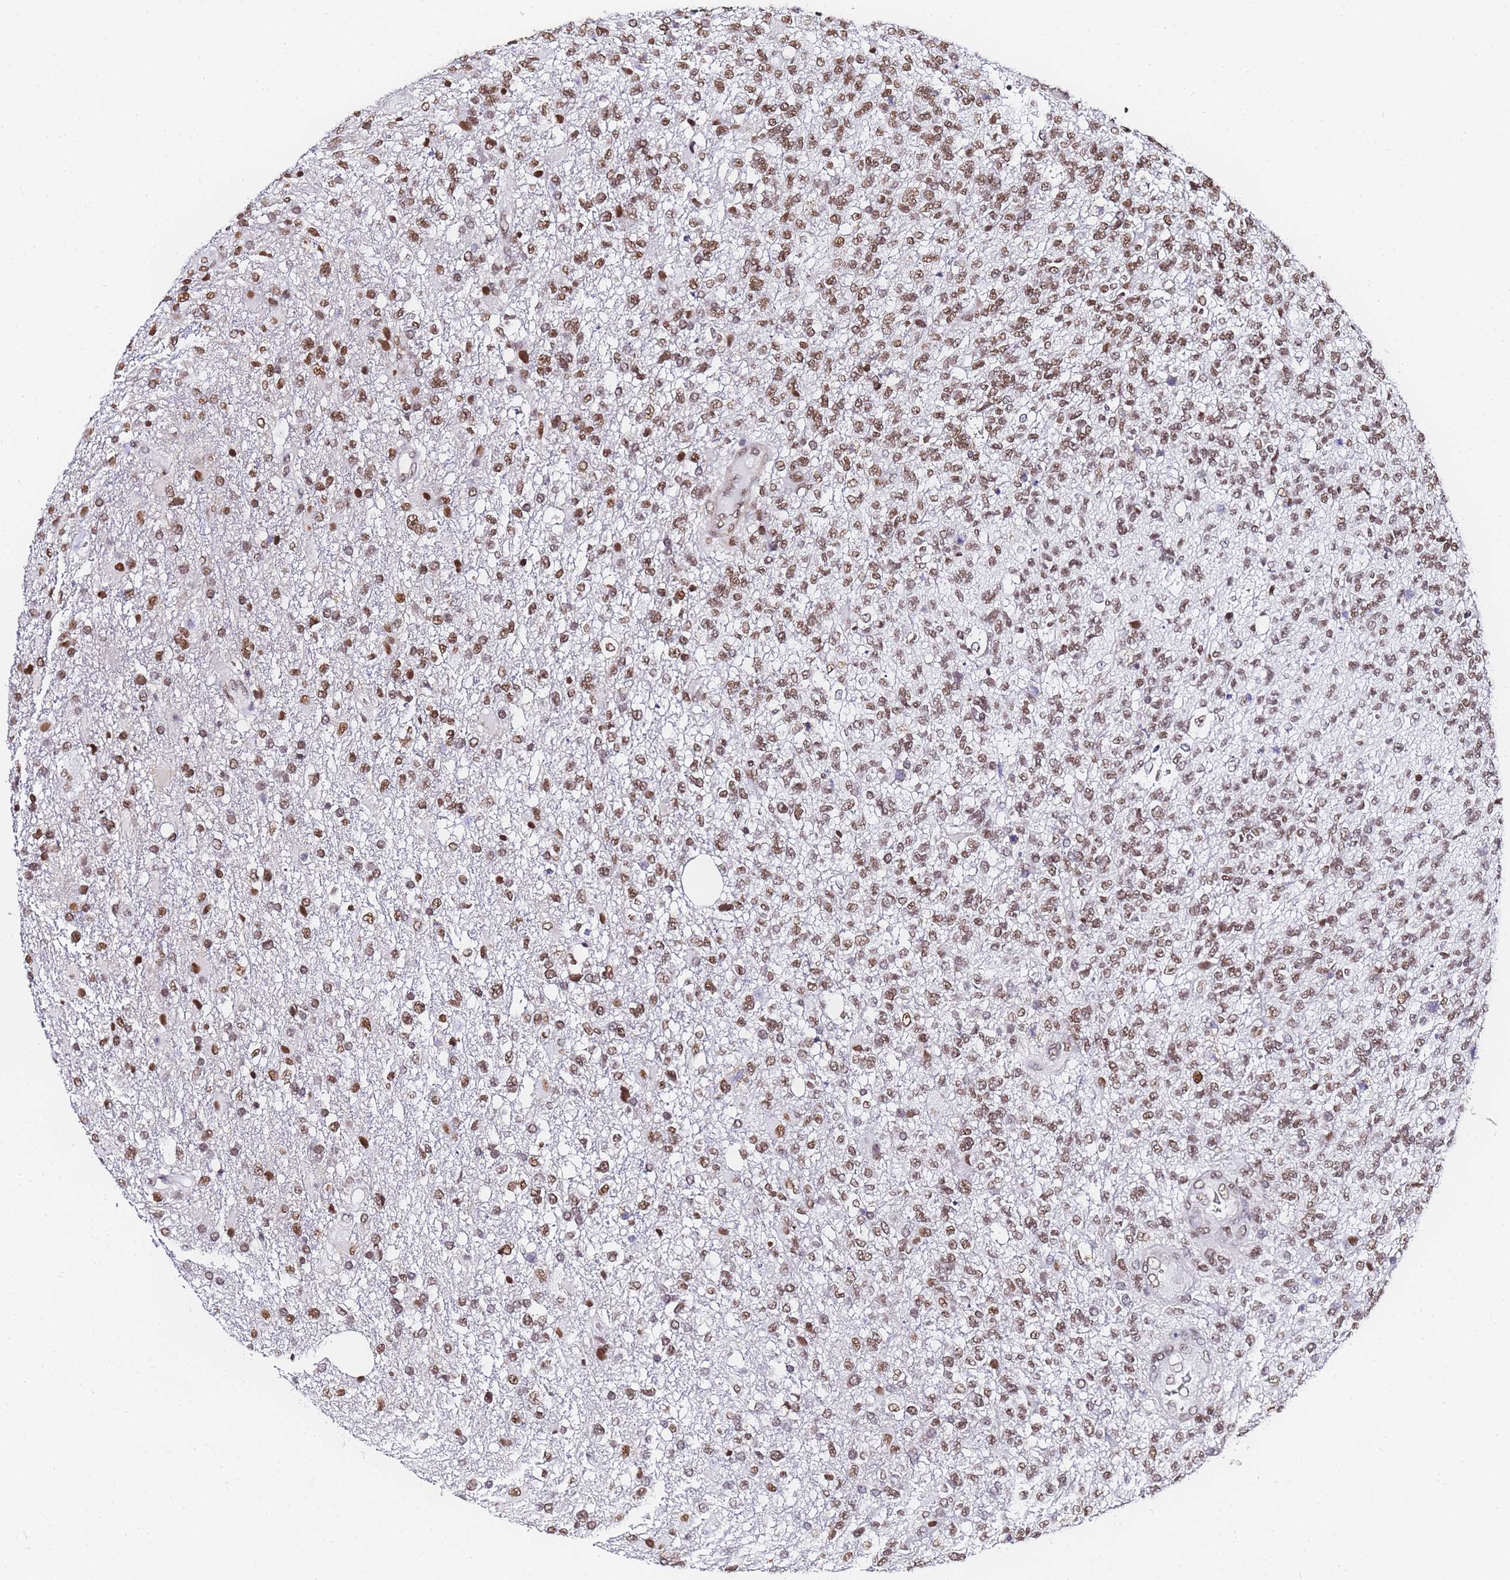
{"staining": {"intensity": "moderate", "quantity": ">75%", "location": "nuclear"}, "tissue": "glioma", "cell_type": "Tumor cells", "image_type": "cancer", "snomed": [{"axis": "morphology", "description": "Glioma, malignant, High grade"}, {"axis": "topography", "description": "Brain"}], "caption": "This photomicrograph demonstrates immunohistochemistry (IHC) staining of malignant high-grade glioma, with medium moderate nuclear staining in approximately >75% of tumor cells.", "gene": "POLR1A", "patient": {"sex": "male", "age": 56}}